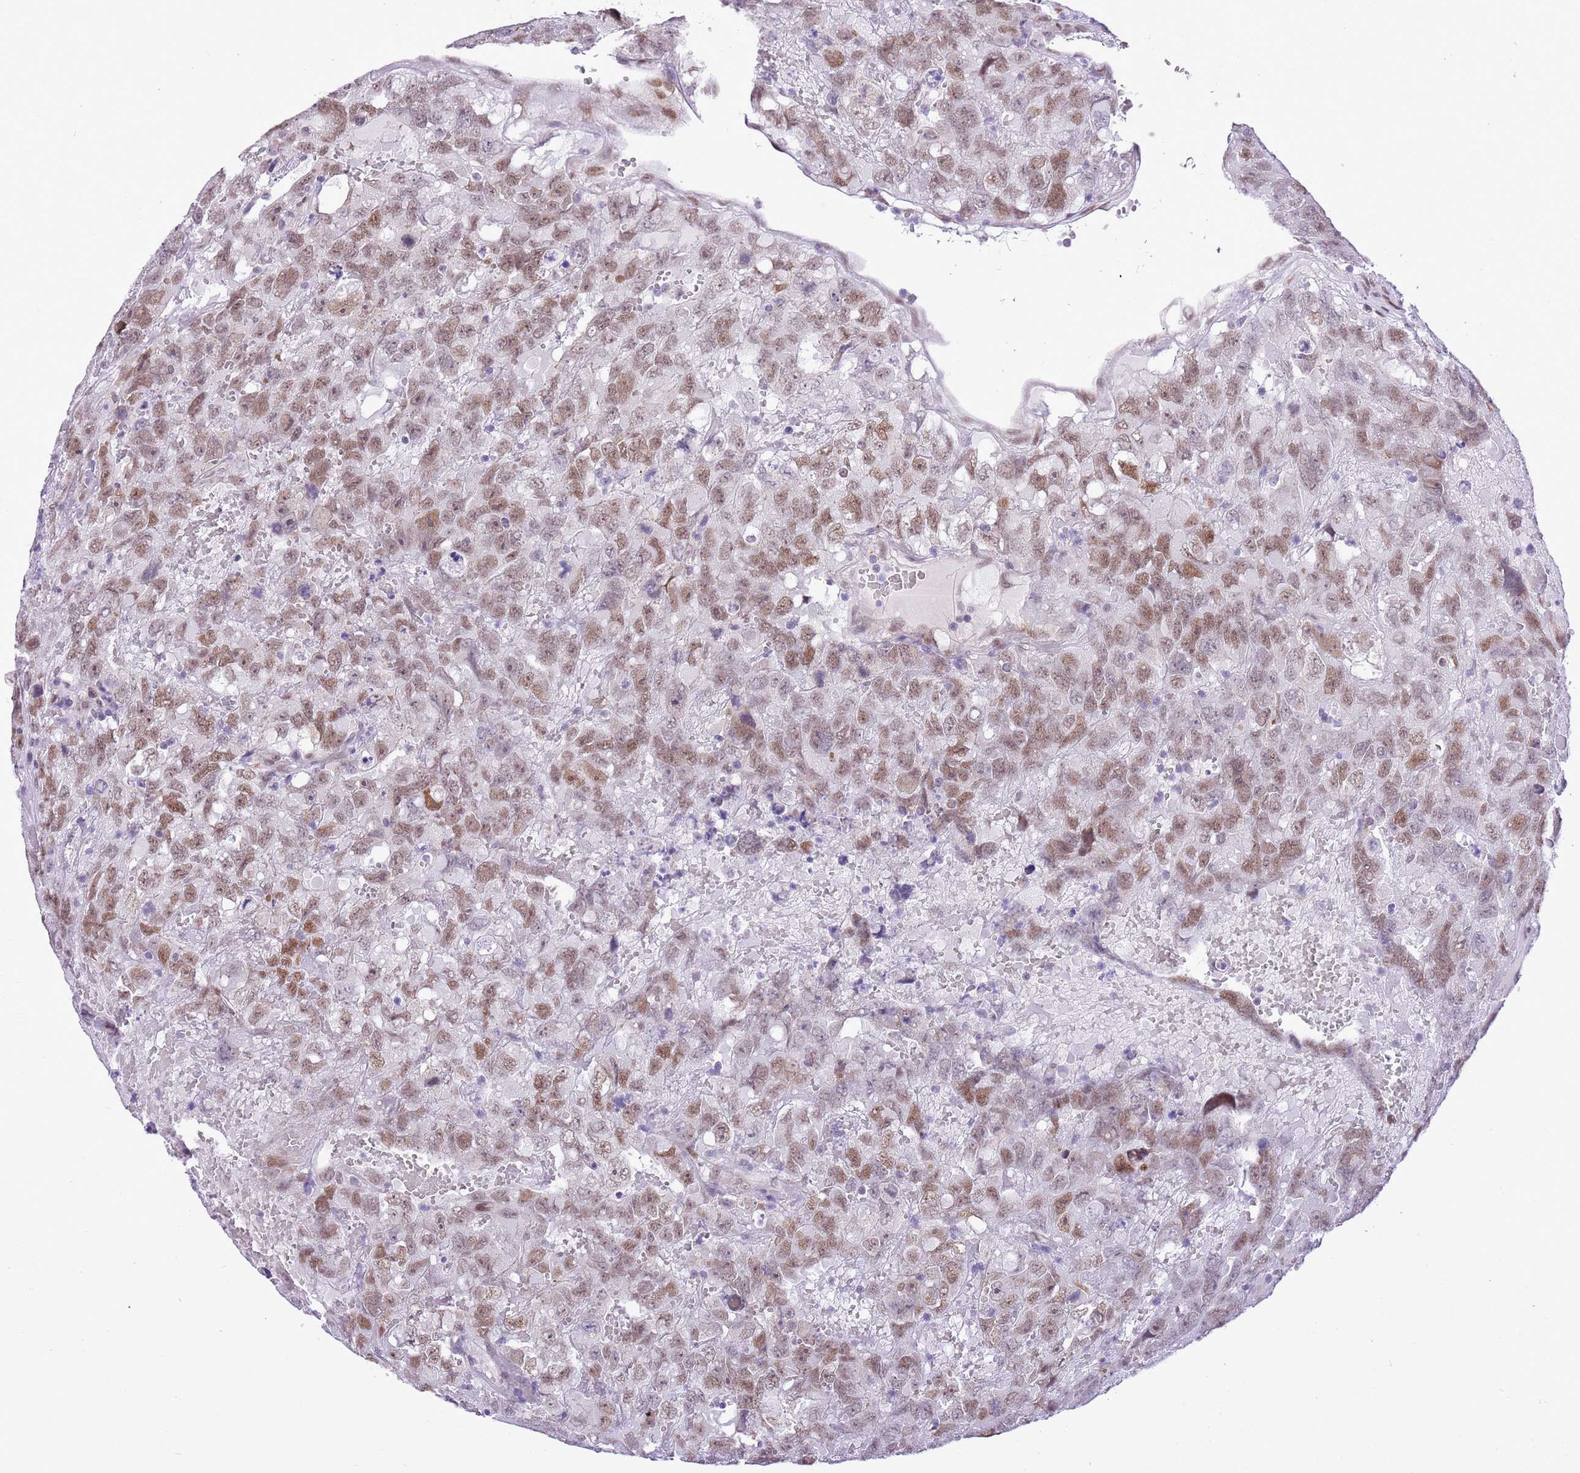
{"staining": {"intensity": "moderate", "quantity": ">75%", "location": "nuclear"}, "tissue": "testis cancer", "cell_type": "Tumor cells", "image_type": "cancer", "snomed": [{"axis": "morphology", "description": "Carcinoma, Embryonal, NOS"}, {"axis": "topography", "description": "Testis"}], "caption": "Immunohistochemical staining of human testis embryonal carcinoma reveals medium levels of moderate nuclear expression in about >75% of tumor cells. (Brightfield microscopy of DAB IHC at high magnification).", "gene": "NACC2", "patient": {"sex": "male", "age": 45}}